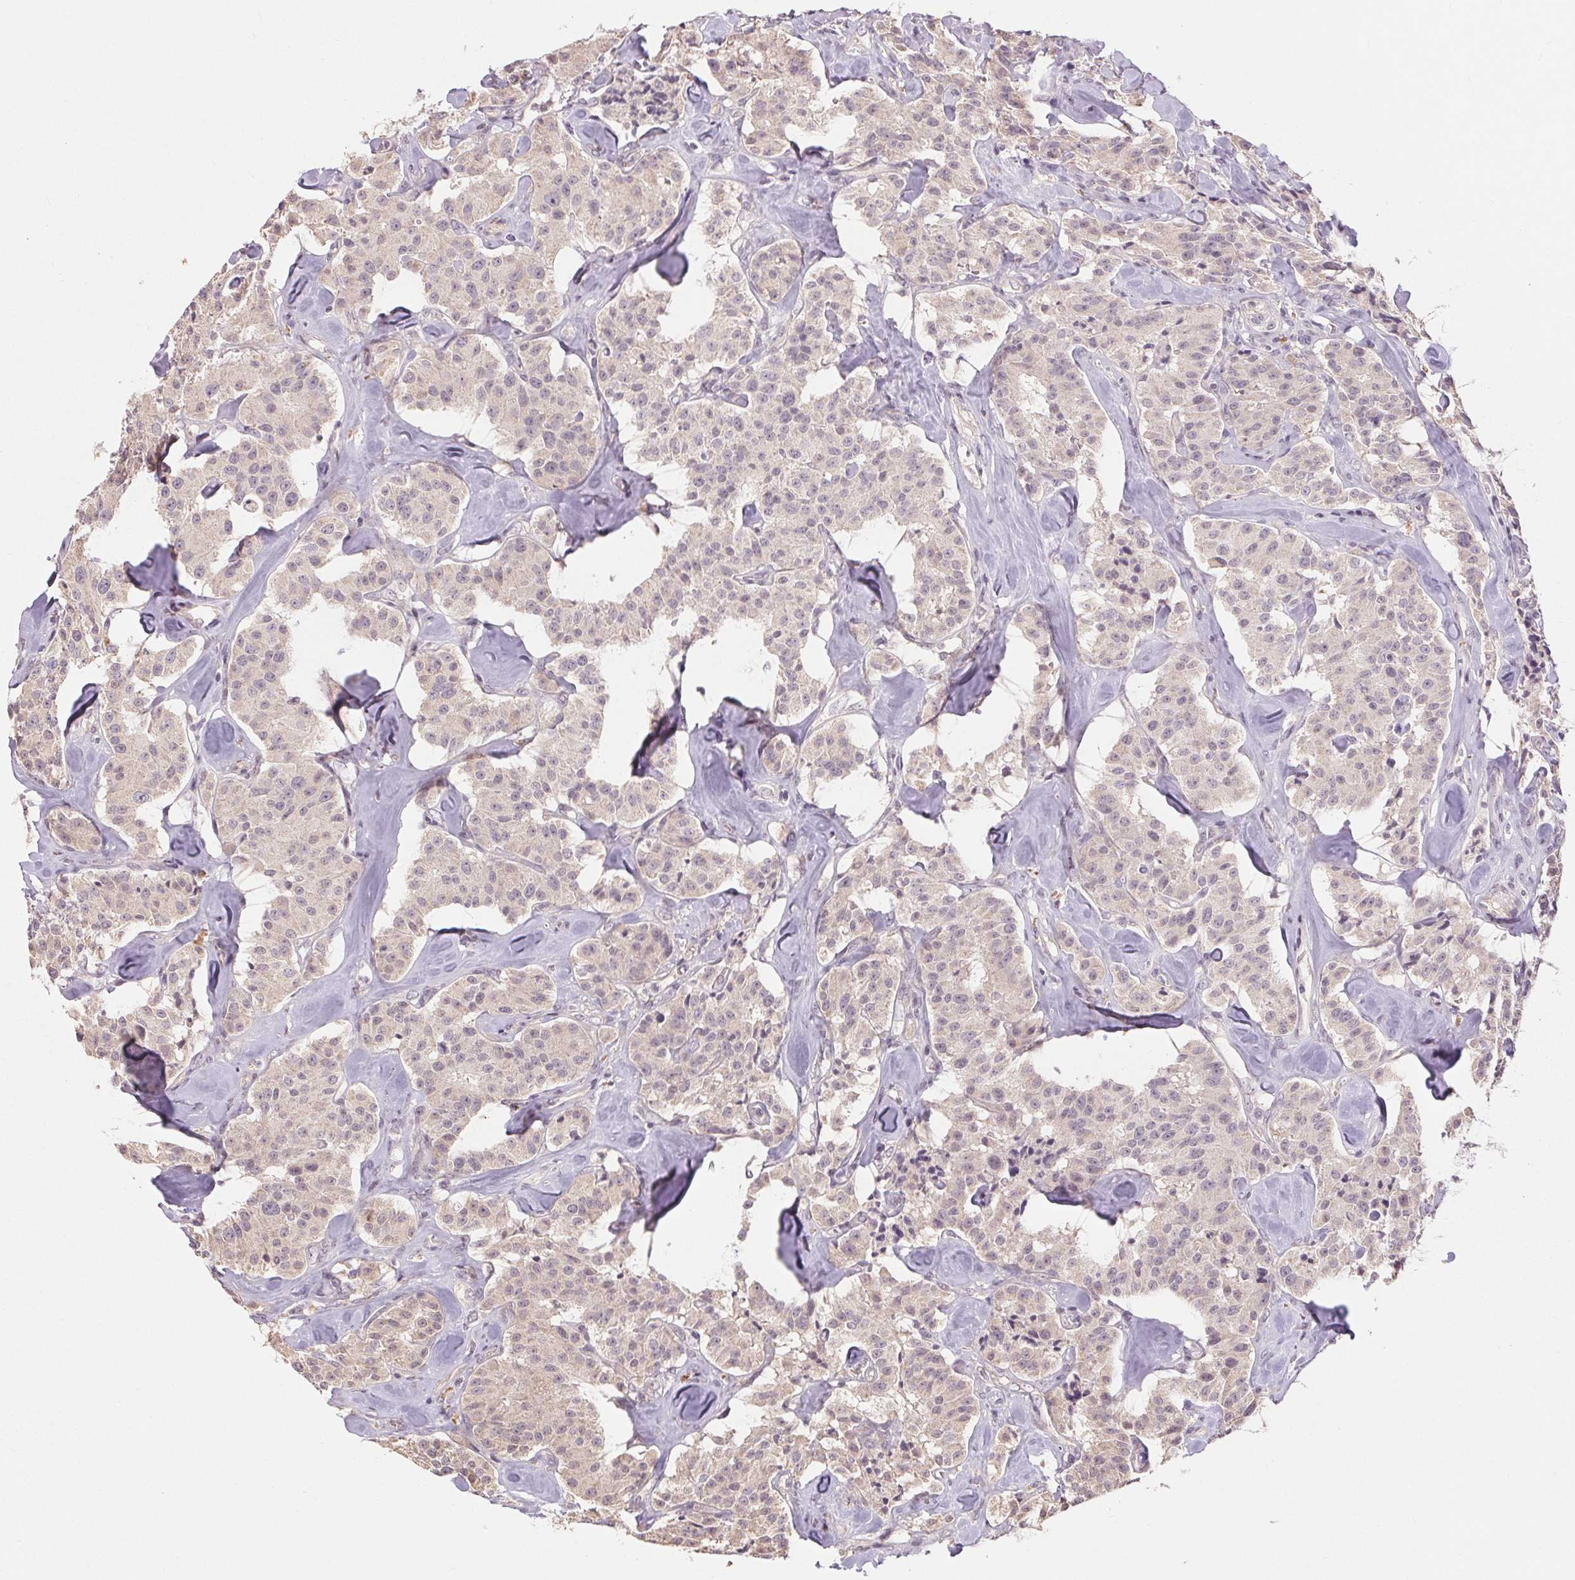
{"staining": {"intensity": "negative", "quantity": "none", "location": "none"}, "tissue": "carcinoid", "cell_type": "Tumor cells", "image_type": "cancer", "snomed": [{"axis": "morphology", "description": "Carcinoid, malignant, NOS"}, {"axis": "topography", "description": "Pancreas"}], "caption": "High power microscopy photomicrograph of an IHC photomicrograph of carcinoid, revealing no significant positivity in tumor cells. (Immunohistochemistry, brightfield microscopy, high magnification).", "gene": "ATP1B3", "patient": {"sex": "male", "age": 41}}